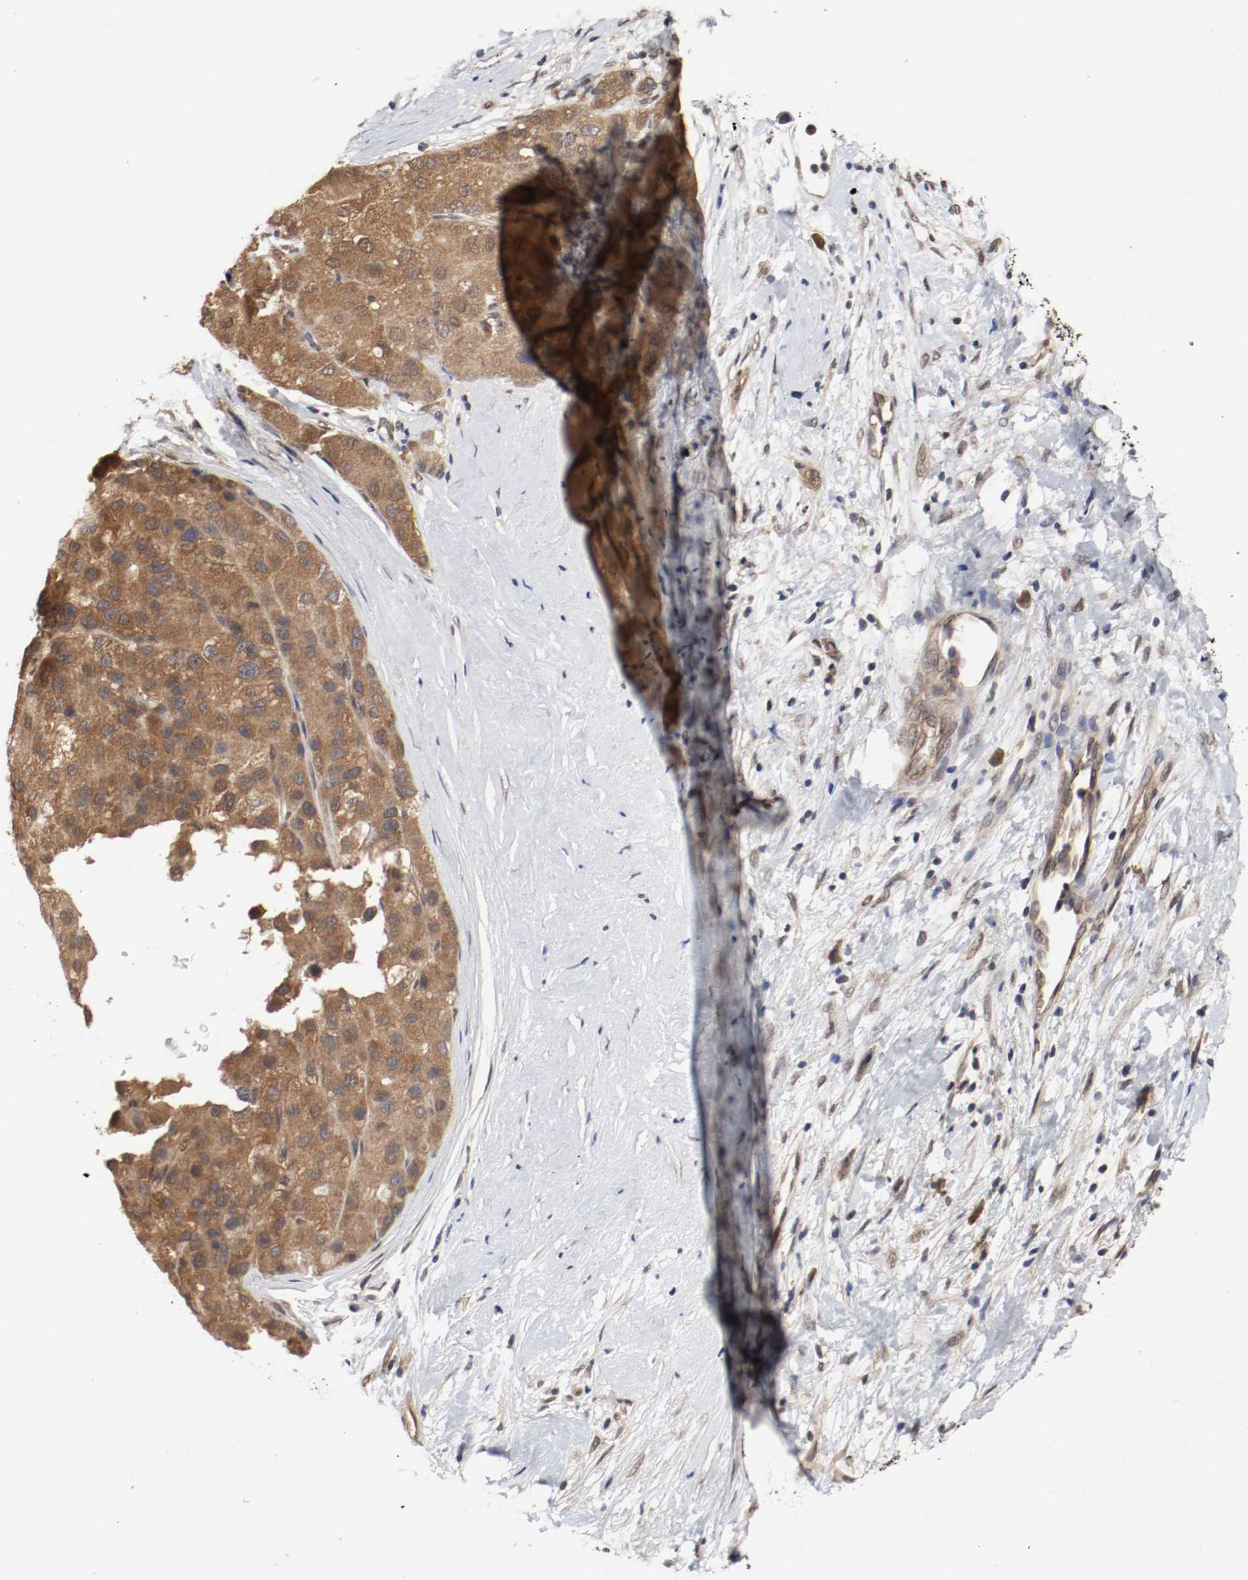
{"staining": {"intensity": "moderate", "quantity": ">75%", "location": "cytoplasmic/membranous"}, "tissue": "liver cancer", "cell_type": "Tumor cells", "image_type": "cancer", "snomed": [{"axis": "morphology", "description": "Carcinoma, Hepatocellular, NOS"}, {"axis": "topography", "description": "Liver"}], "caption": "Hepatocellular carcinoma (liver) stained with immunohistochemistry reveals moderate cytoplasmic/membranous positivity in about >75% of tumor cells.", "gene": "AFG3L2", "patient": {"sex": "male", "age": 80}}